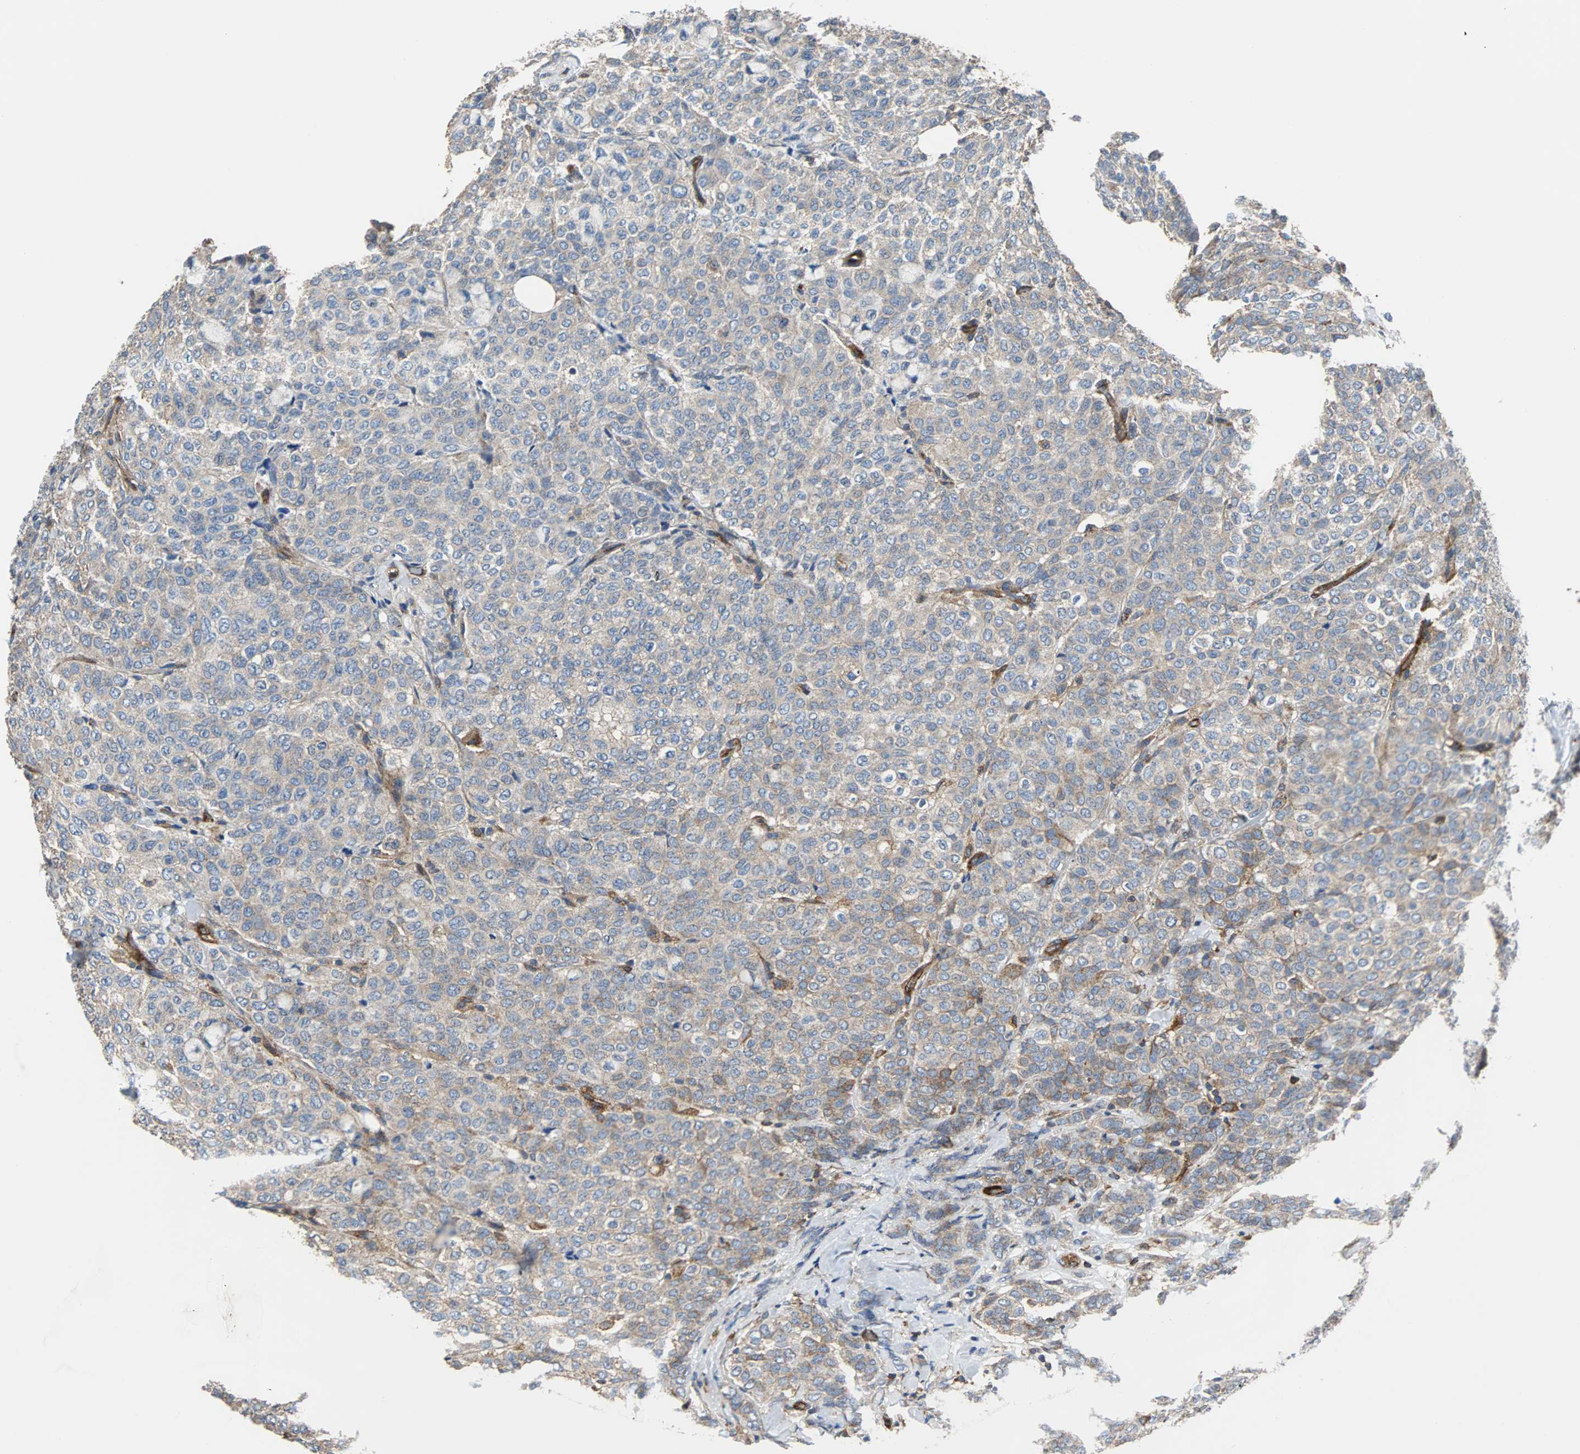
{"staining": {"intensity": "weak", "quantity": ">75%", "location": "cytoplasmic/membranous"}, "tissue": "breast cancer", "cell_type": "Tumor cells", "image_type": "cancer", "snomed": [{"axis": "morphology", "description": "Lobular carcinoma"}, {"axis": "topography", "description": "Breast"}], "caption": "Immunohistochemistry (IHC) staining of breast cancer, which exhibits low levels of weak cytoplasmic/membranous staining in approximately >75% of tumor cells indicating weak cytoplasmic/membranous protein positivity. The staining was performed using DAB (brown) for protein detection and nuclei were counterstained in hematoxylin (blue).", "gene": "PLCG2", "patient": {"sex": "female", "age": 60}}